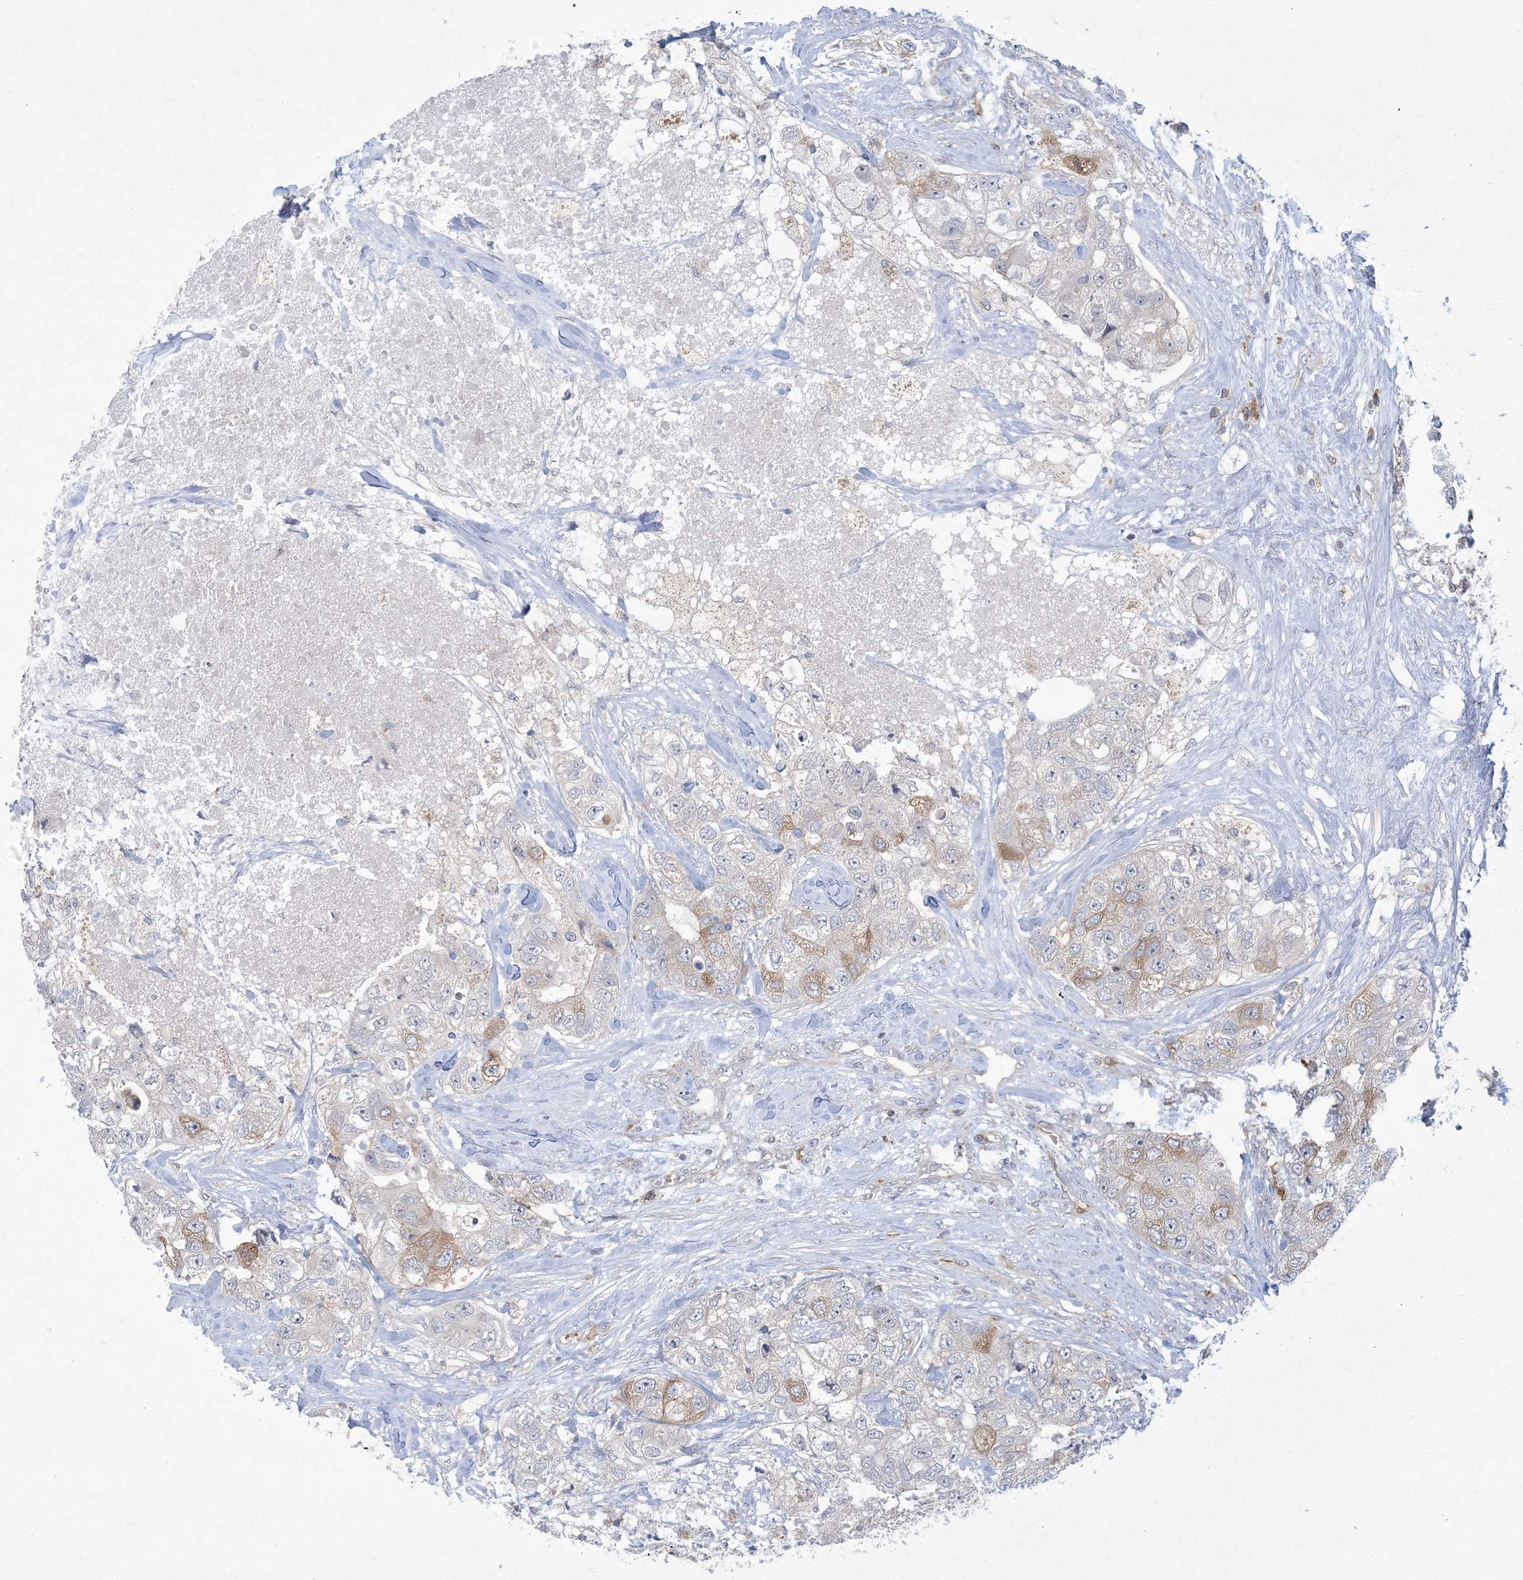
{"staining": {"intensity": "moderate", "quantity": "<25%", "location": "cytoplasmic/membranous"}, "tissue": "breast cancer", "cell_type": "Tumor cells", "image_type": "cancer", "snomed": [{"axis": "morphology", "description": "Duct carcinoma"}, {"axis": "topography", "description": "Breast"}], "caption": "Breast cancer tissue reveals moderate cytoplasmic/membranous expression in approximately <25% of tumor cells (brown staining indicates protein expression, while blue staining denotes nuclei).", "gene": "AOC1", "patient": {"sex": "female", "age": 62}}